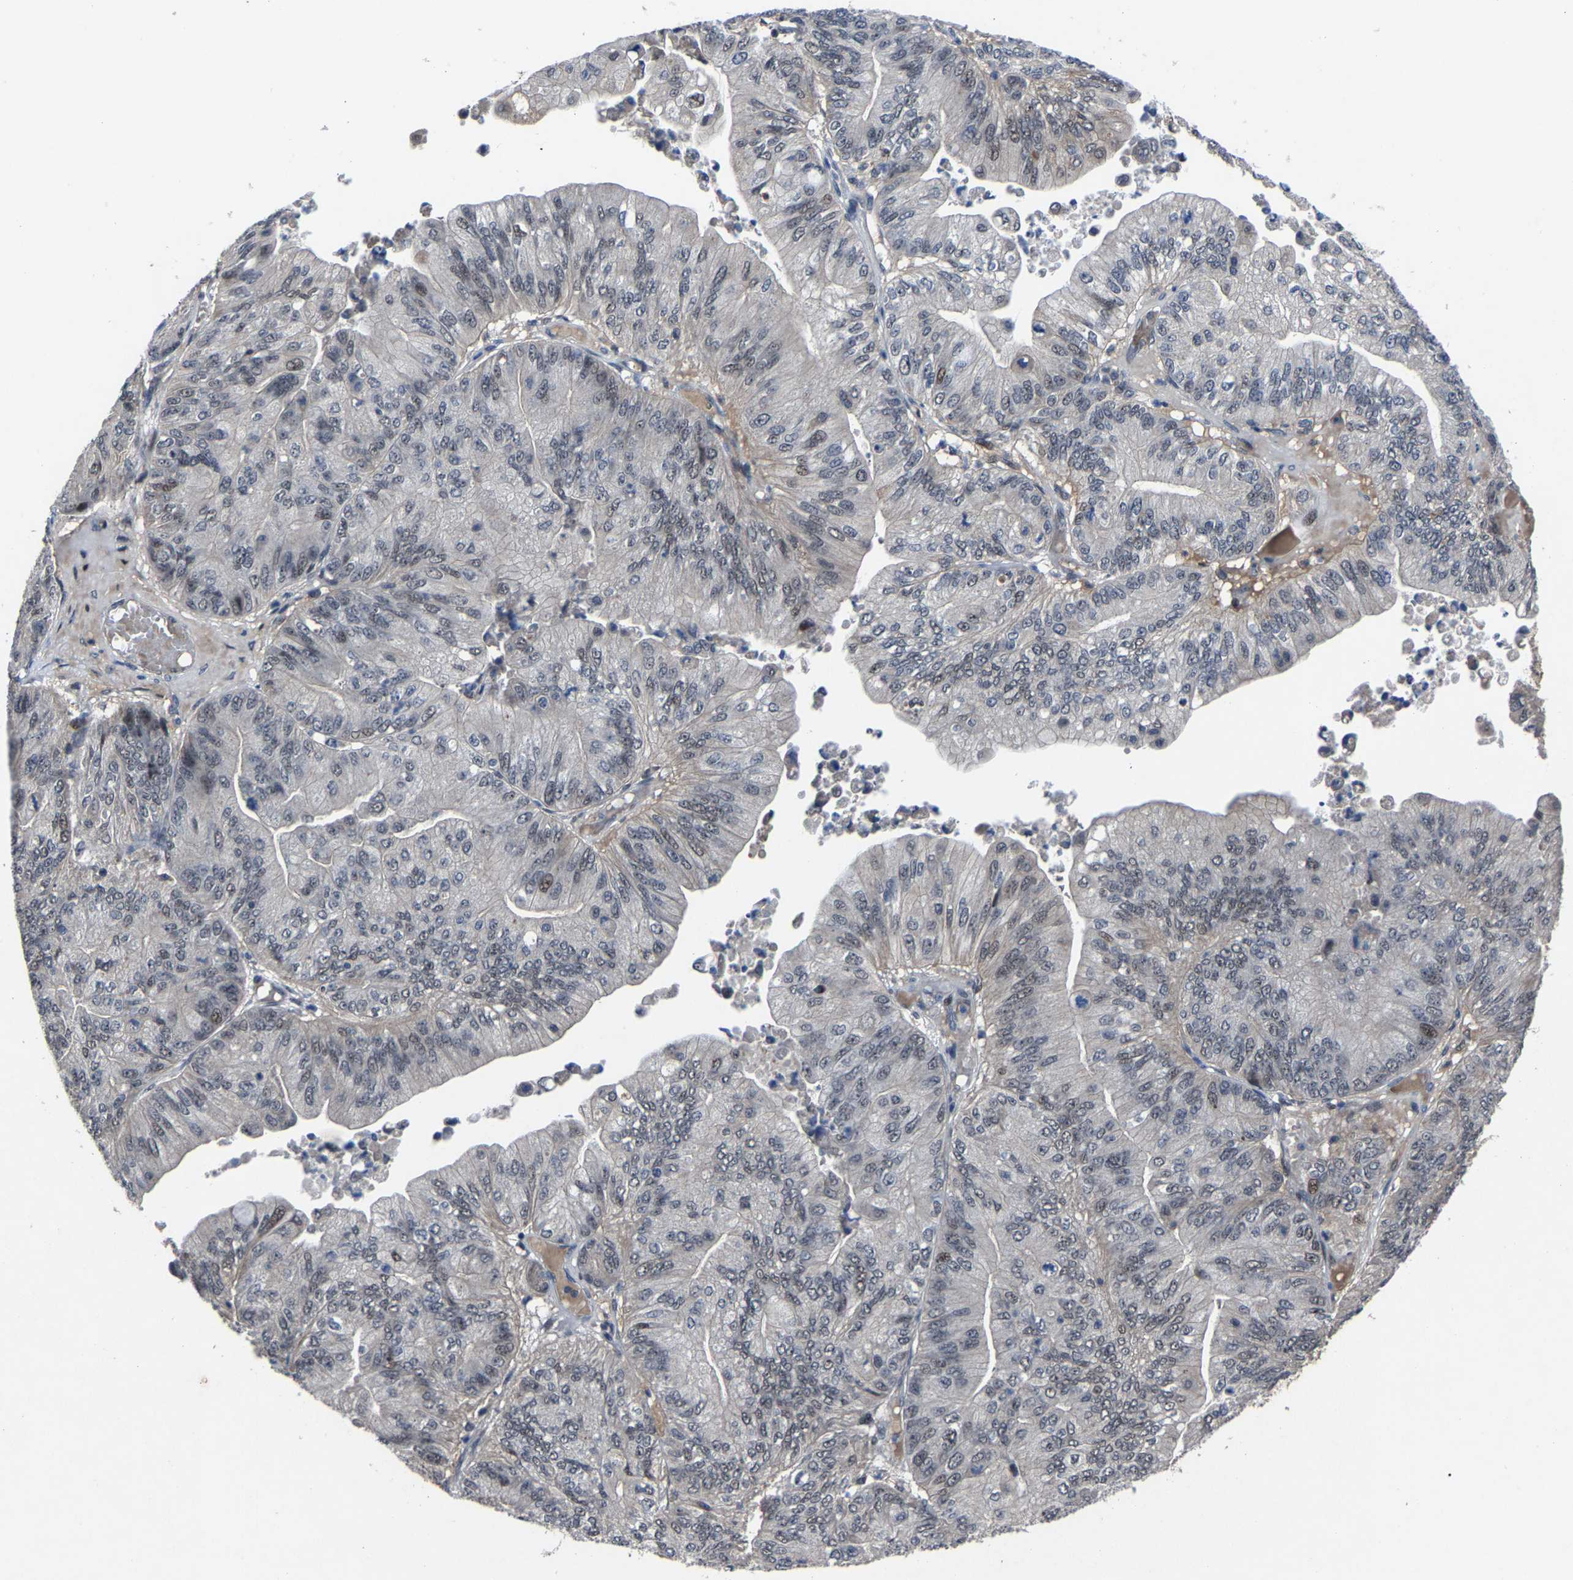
{"staining": {"intensity": "weak", "quantity": "<25%", "location": "nuclear"}, "tissue": "ovarian cancer", "cell_type": "Tumor cells", "image_type": "cancer", "snomed": [{"axis": "morphology", "description": "Cystadenocarcinoma, mucinous, NOS"}, {"axis": "topography", "description": "Ovary"}], "caption": "A histopathology image of human ovarian cancer is negative for staining in tumor cells.", "gene": "LSM8", "patient": {"sex": "female", "age": 61}}